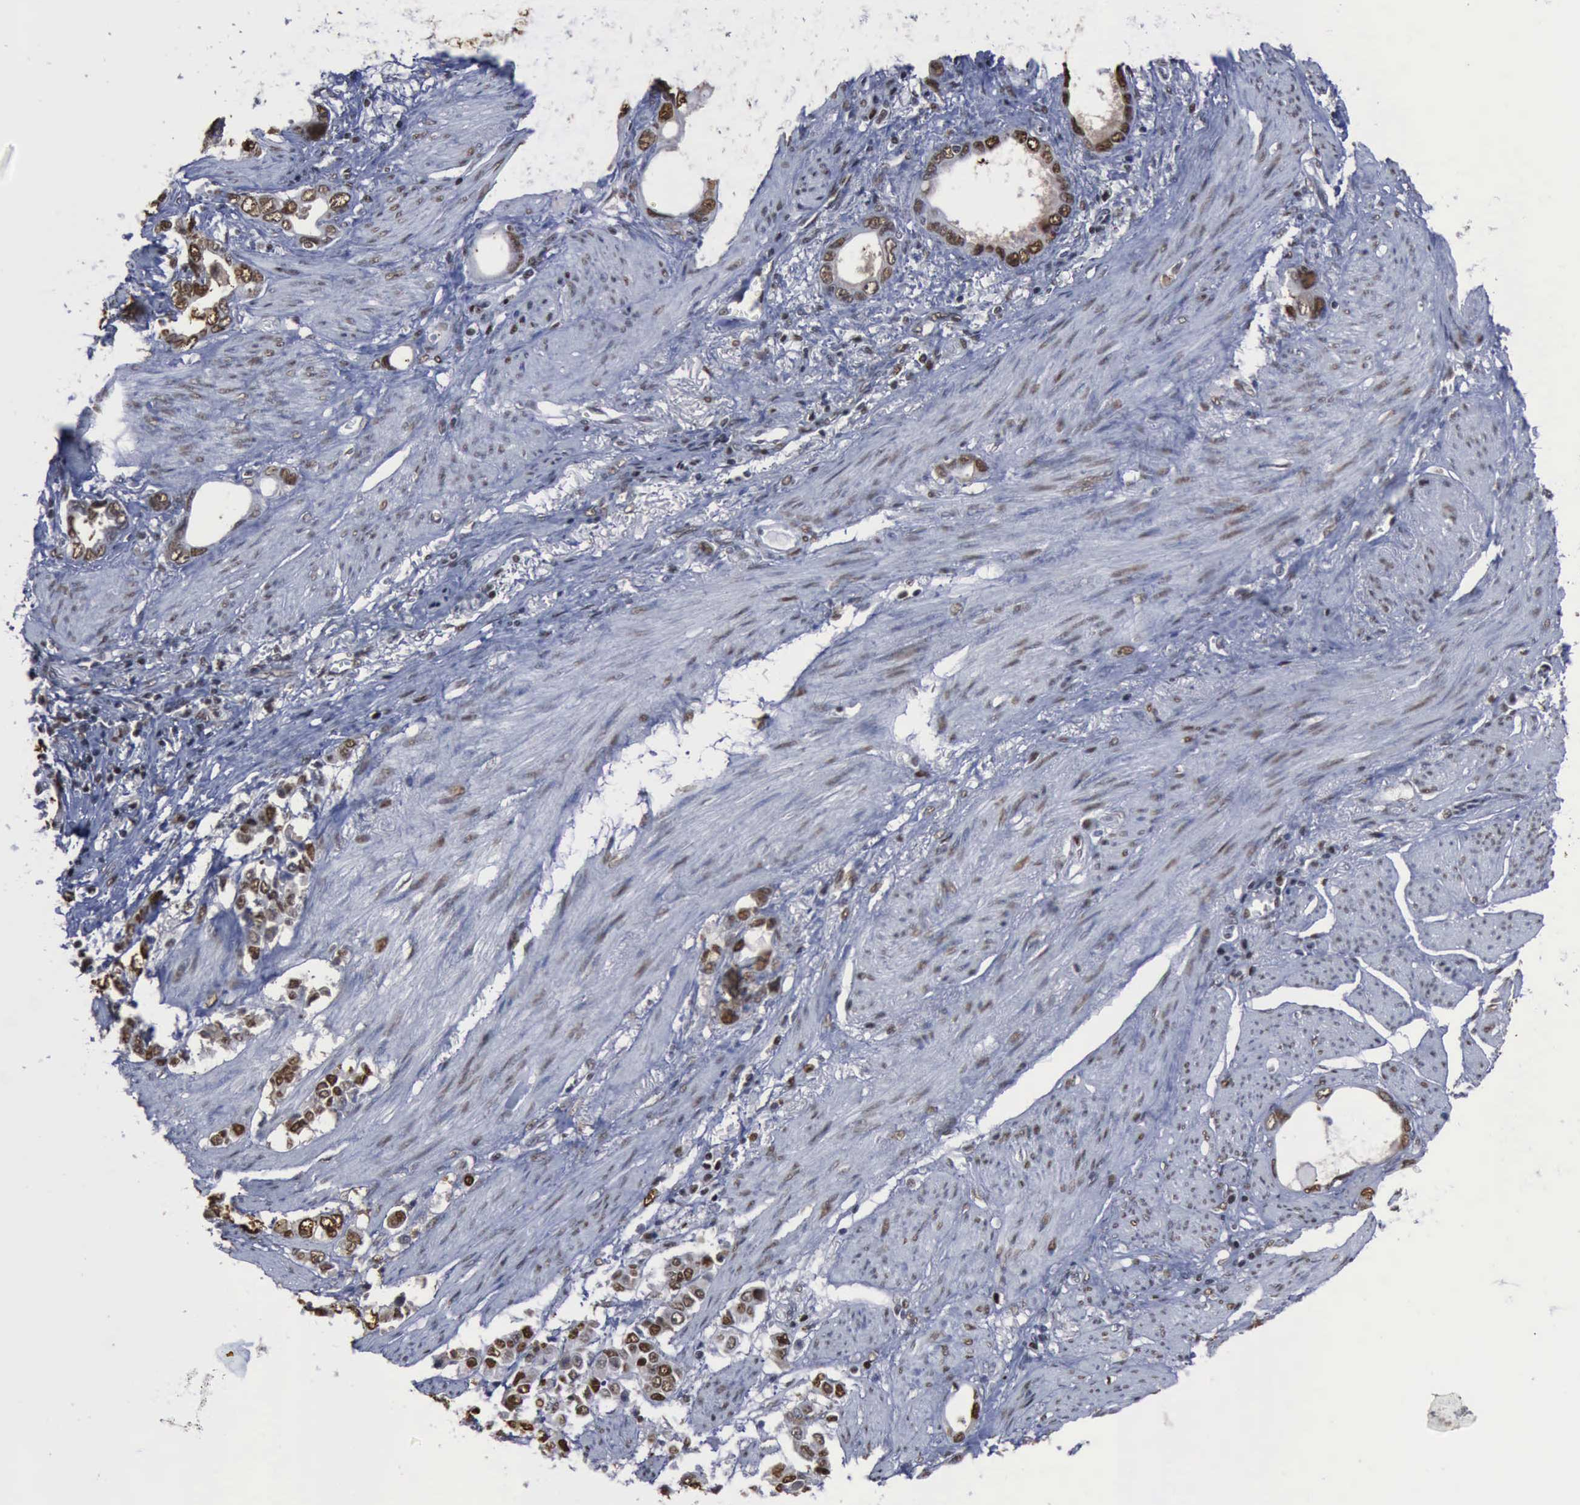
{"staining": {"intensity": "moderate", "quantity": "25%-75%", "location": "nuclear"}, "tissue": "stomach cancer", "cell_type": "Tumor cells", "image_type": "cancer", "snomed": [{"axis": "morphology", "description": "Adenocarcinoma, NOS"}, {"axis": "topography", "description": "Stomach"}], "caption": "Tumor cells display moderate nuclear expression in approximately 25%-75% of cells in stomach adenocarcinoma.", "gene": "PCNA", "patient": {"sex": "male", "age": 78}}